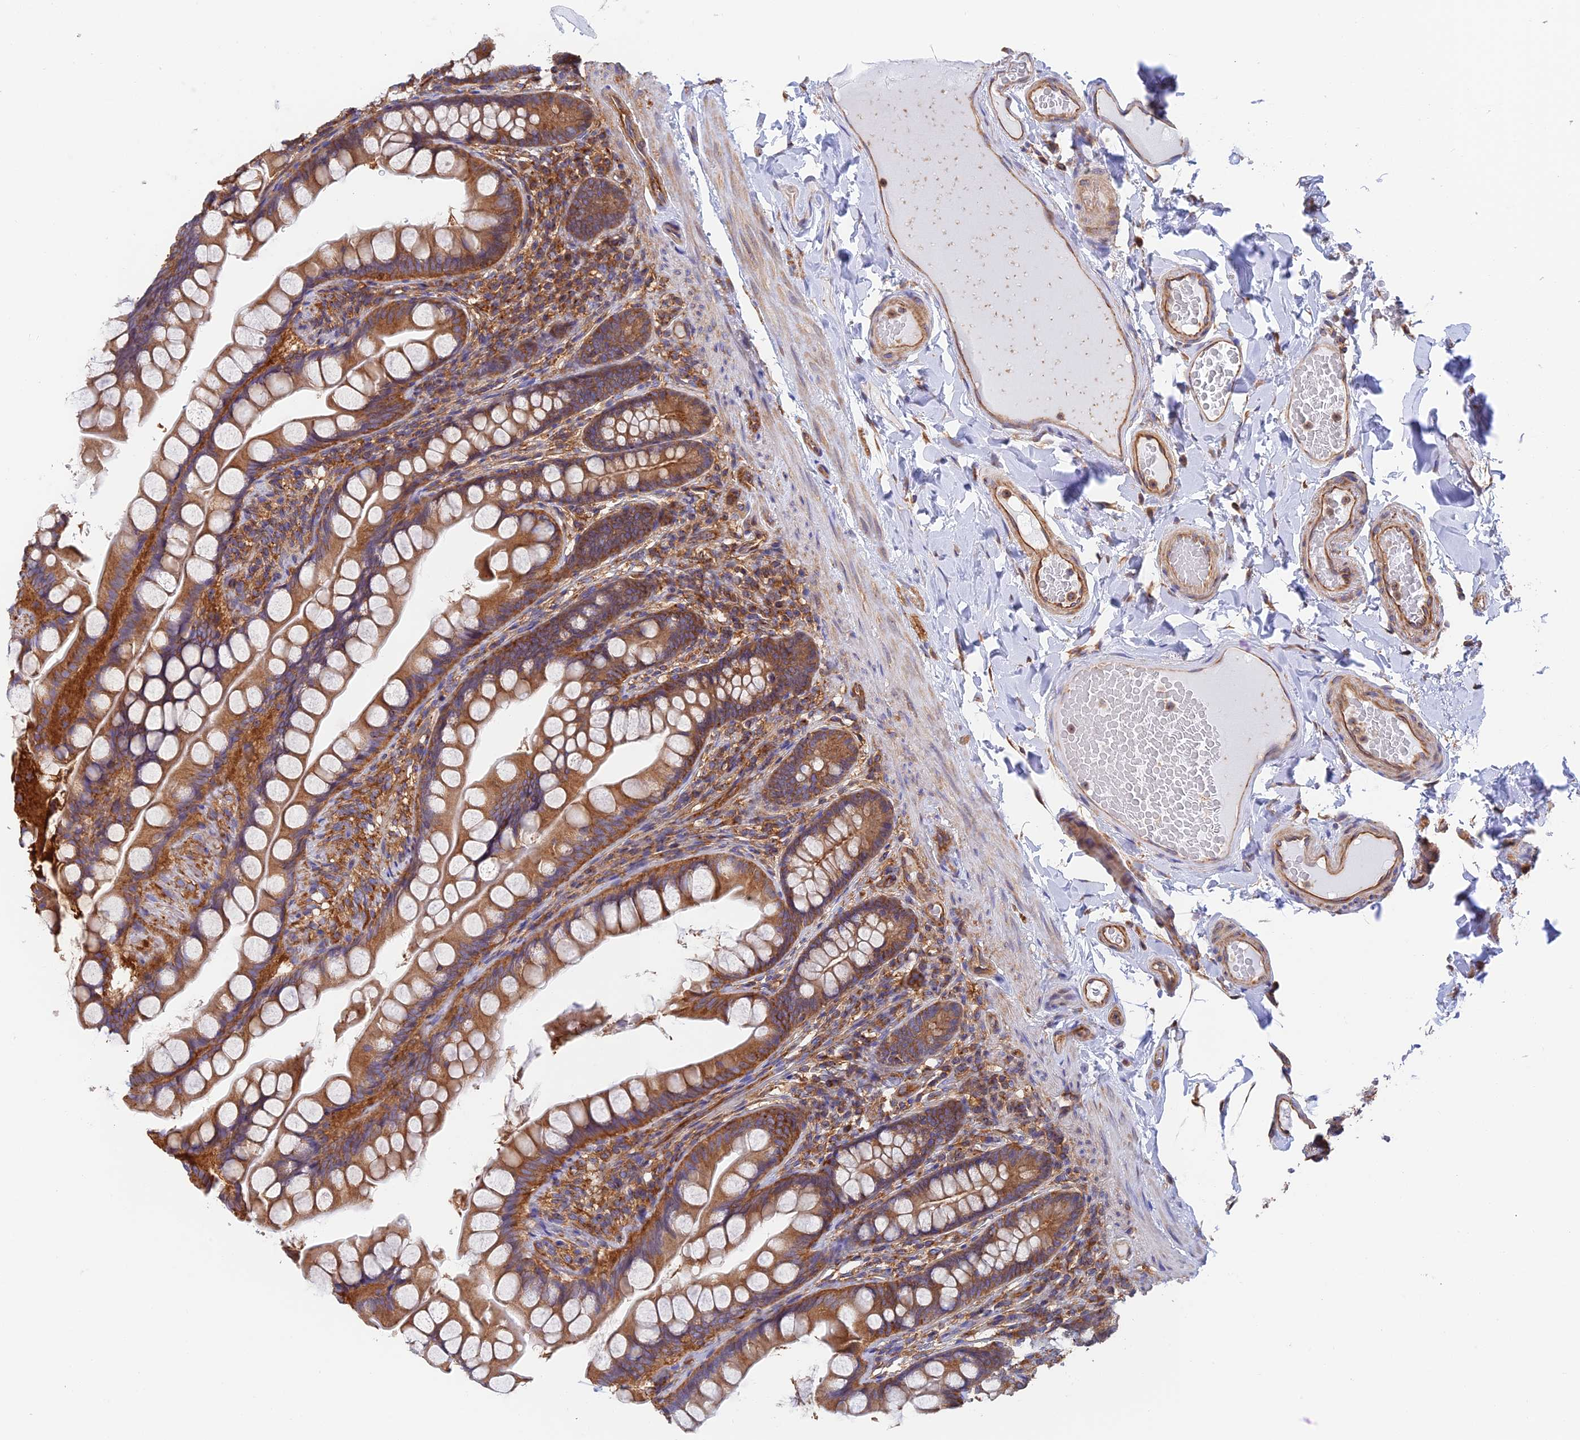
{"staining": {"intensity": "strong", "quantity": ">75%", "location": "cytoplasmic/membranous"}, "tissue": "small intestine", "cell_type": "Glandular cells", "image_type": "normal", "snomed": [{"axis": "morphology", "description": "Normal tissue, NOS"}, {"axis": "topography", "description": "Small intestine"}], "caption": "Immunohistochemical staining of unremarkable human small intestine shows >75% levels of strong cytoplasmic/membranous protein expression in about >75% of glandular cells.", "gene": "DCTN2", "patient": {"sex": "male", "age": 70}}